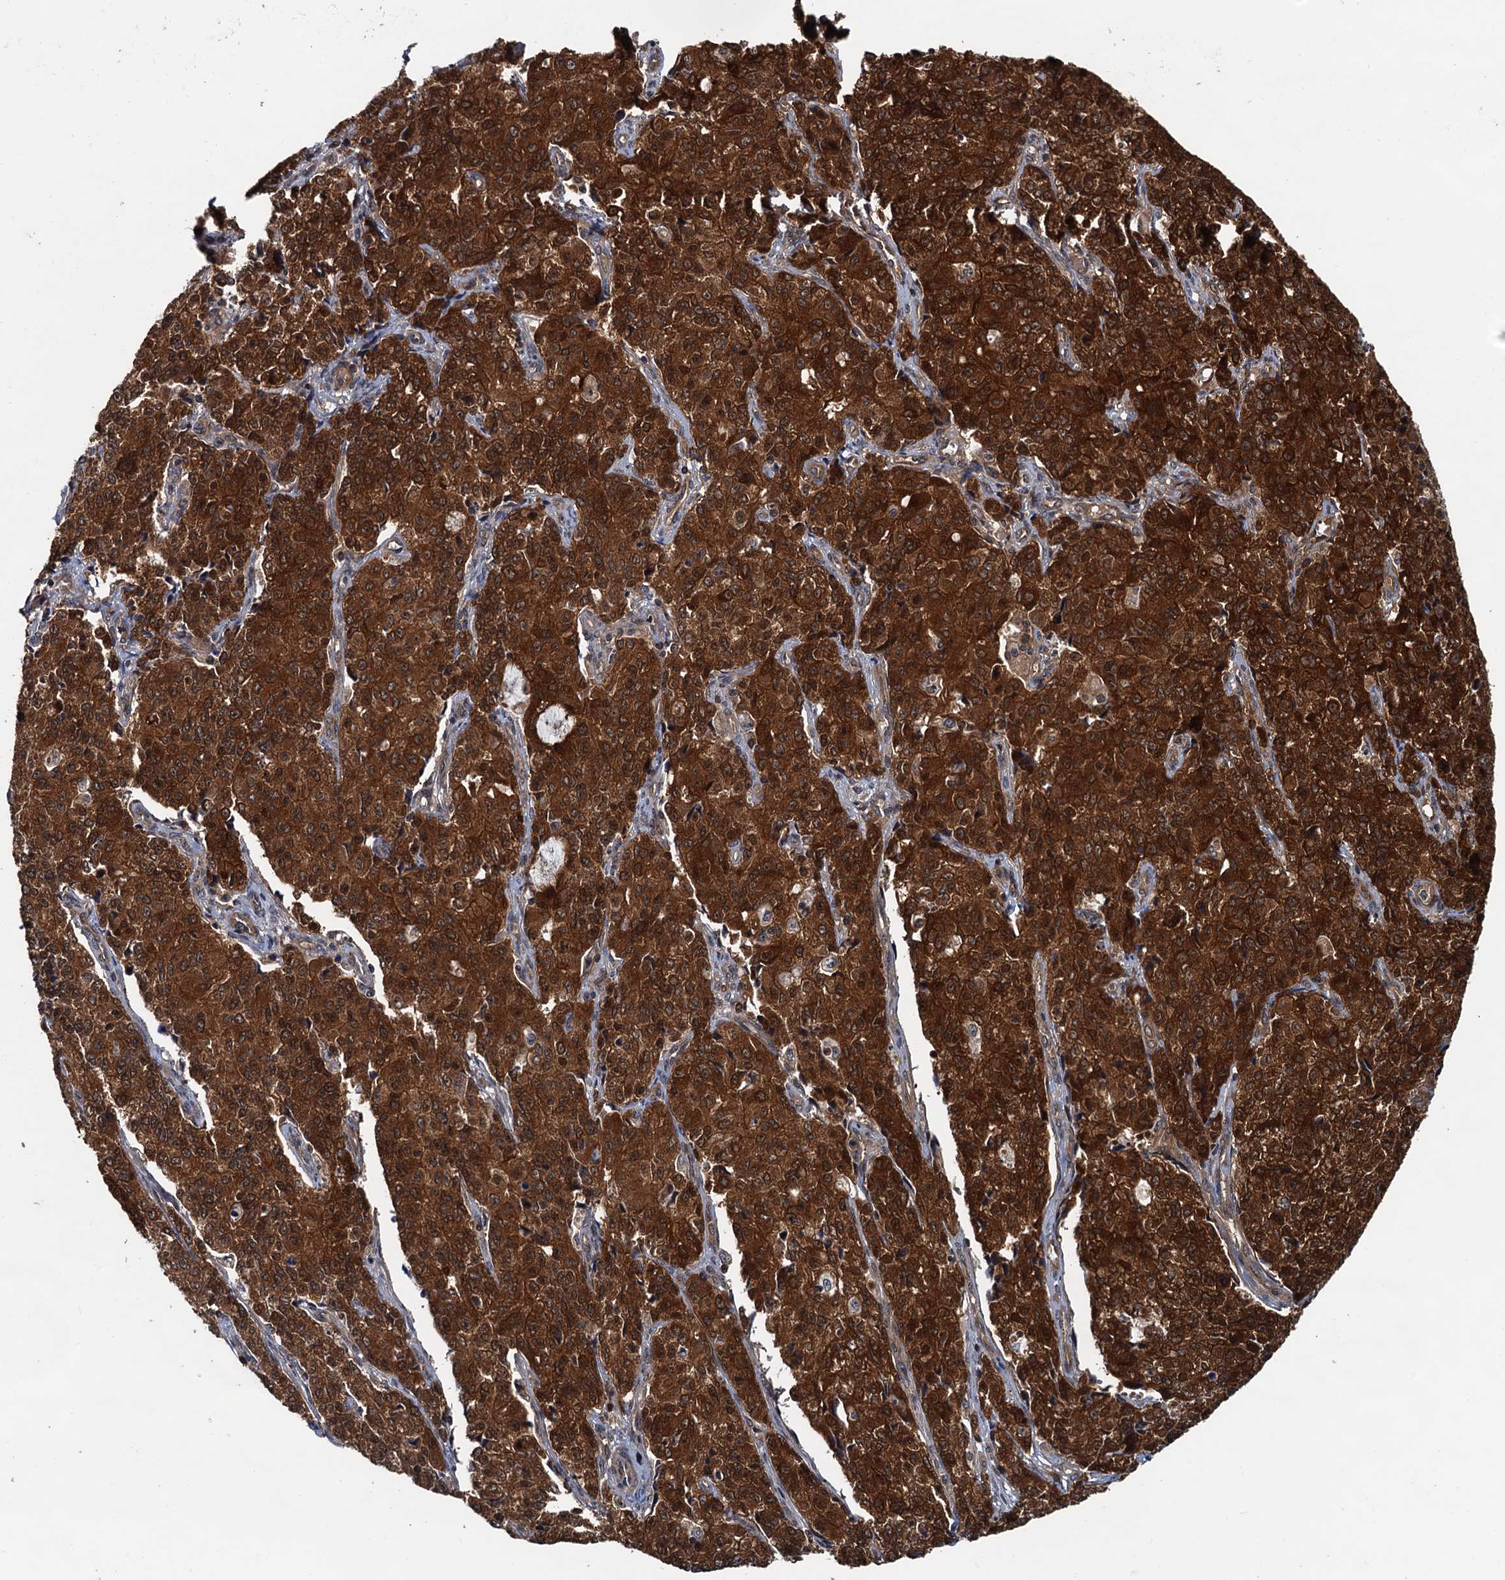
{"staining": {"intensity": "strong", "quantity": ">75%", "location": "cytoplasmic/membranous"}, "tissue": "endometrial cancer", "cell_type": "Tumor cells", "image_type": "cancer", "snomed": [{"axis": "morphology", "description": "Adenocarcinoma, NOS"}, {"axis": "topography", "description": "Endometrium"}], "caption": "High-magnification brightfield microscopy of endometrial adenocarcinoma stained with DAB (3,3'-diaminobenzidine) (brown) and counterstained with hematoxylin (blue). tumor cells exhibit strong cytoplasmic/membranous positivity is appreciated in approximately>75% of cells. The protein of interest is shown in brown color, while the nuclei are stained blue.", "gene": "AAGAB", "patient": {"sex": "female", "age": 50}}